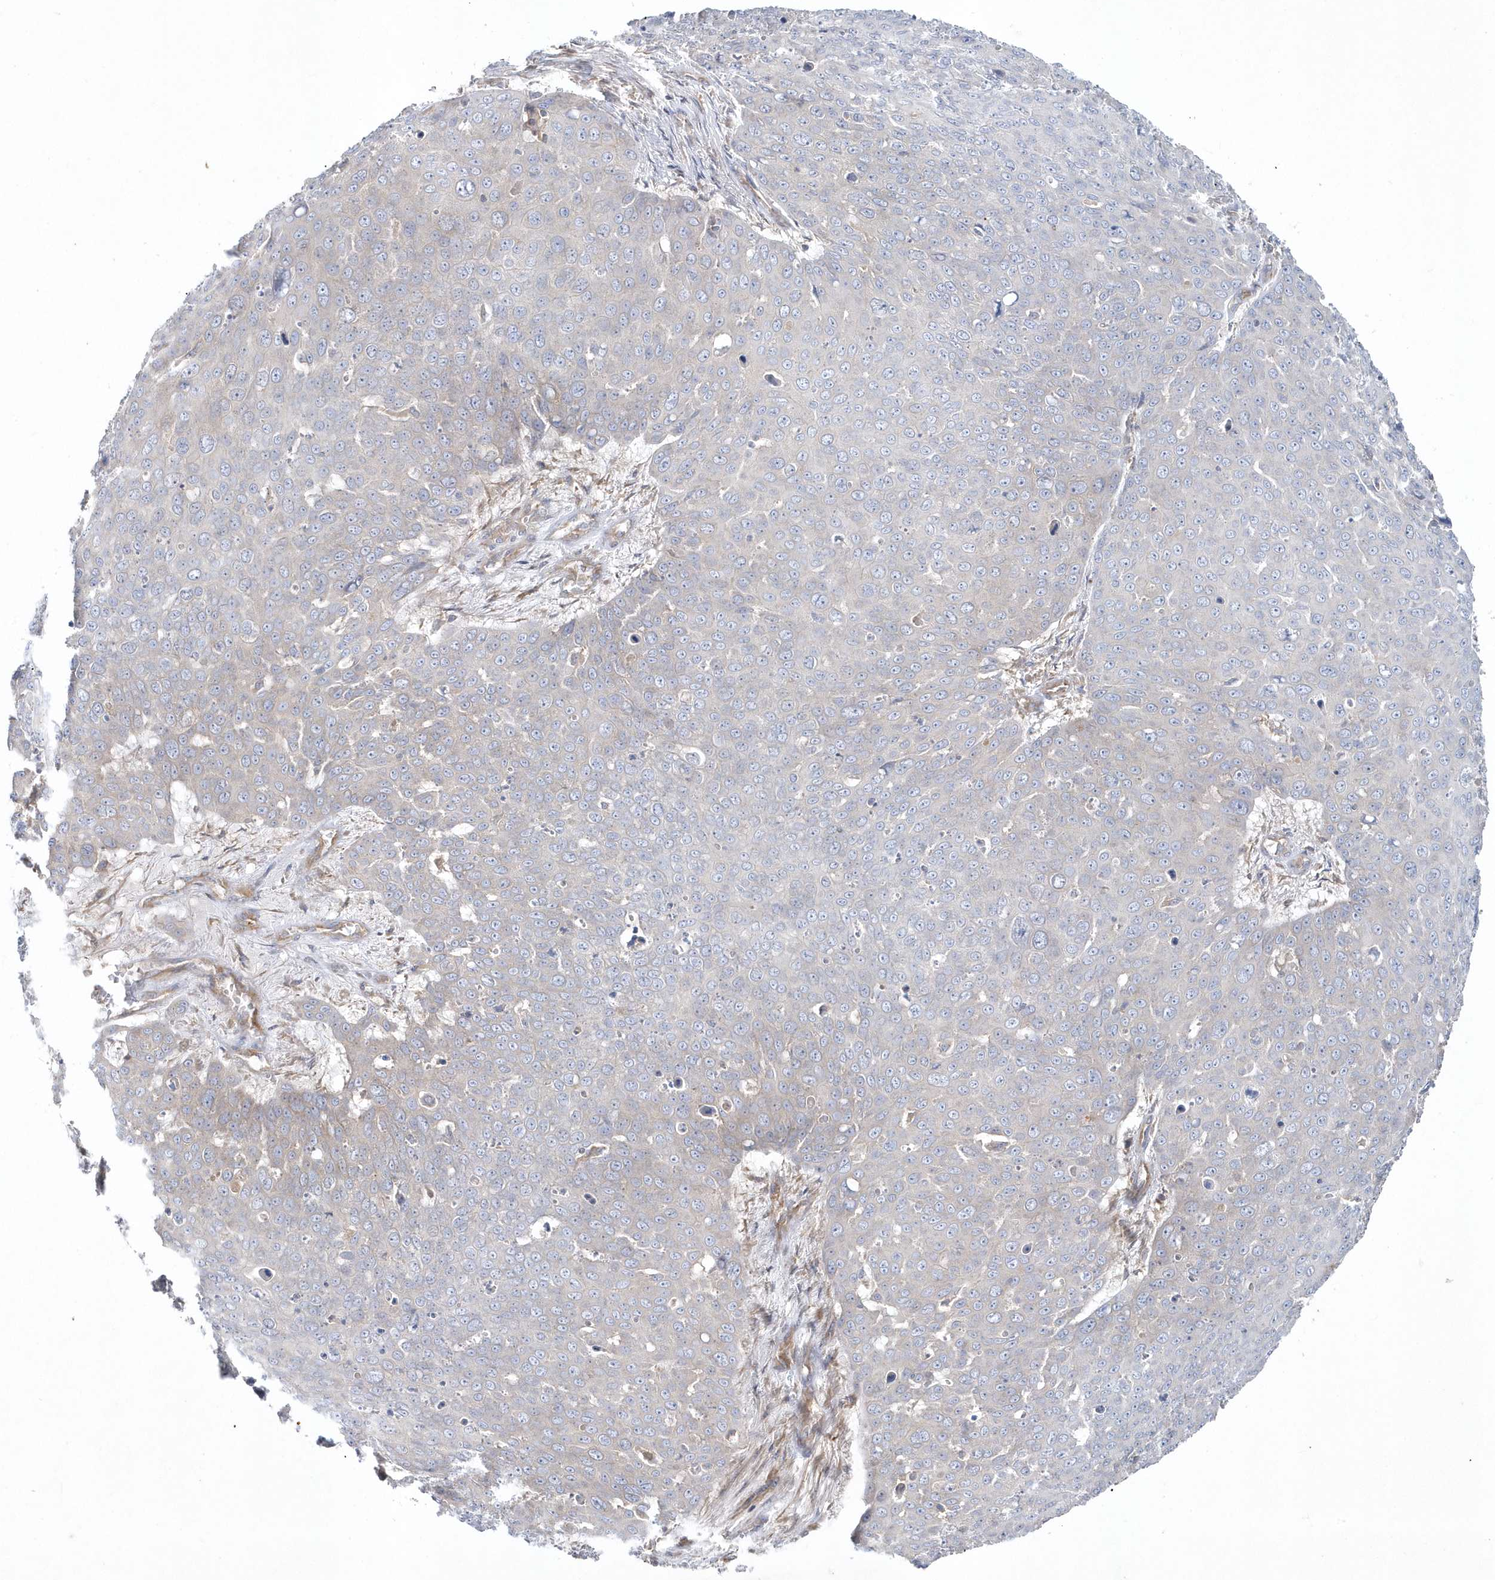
{"staining": {"intensity": "negative", "quantity": "none", "location": "none"}, "tissue": "skin cancer", "cell_type": "Tumor cells", "image_type": "cancer", "snomed": [{"axis": "morphology", "description": "Squamous cell carcinoma, NOS"}, {"axis": "topography", "description": "Skin"}], "caption": "Immunohistochemistry (IHC) histopathology image of neoplastic tissue: skin cancer (squamous cell carcinoma) stained with DAB displays no significant protein positivity in tumor cells.", "gene": "LEXM", "patient": {"sex": "male", "age": 71}}